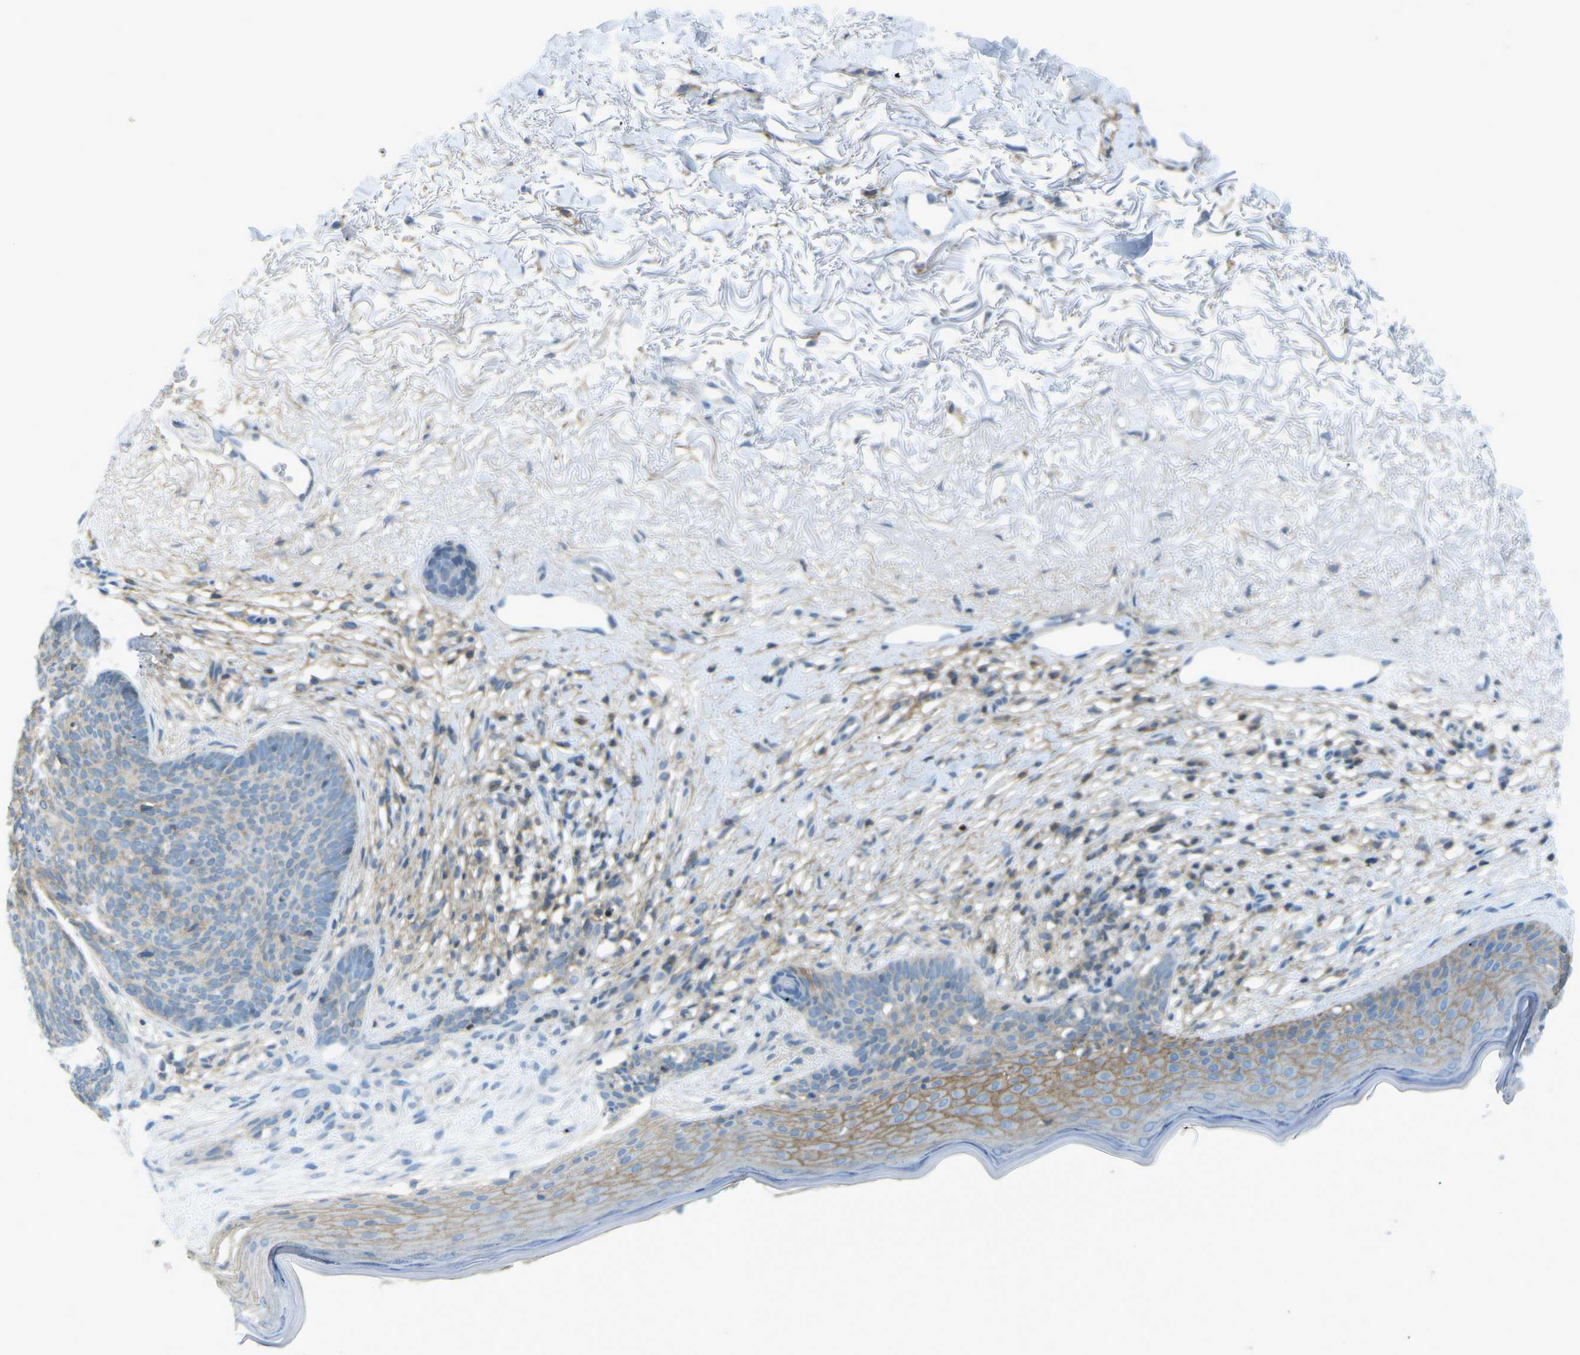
{"staining": {"intensity": "weak", "quantity": "25%-75%", "location": "cytoplasmic/membranous"}, "tissue": "skin cancer", "cell_type": "Tumor cells", "image_type": "cancer", "snomed": [{"axis": "morphology", "description": "Normal tissue, NOS"}, {"axis": "morphology", "description": "Basal cell carcinoma"}, {"axis": "topography", "description": "Skin"}], "caption": "Immunohistochemical staining of human skin basal cell carcinoma demonstrates low levels of weak cytoplasmic/membranous protein expression in approximately 25%-75% of tumor cells.", "gene": "CD47", "patient": {"sex": "female", "age": 70}}